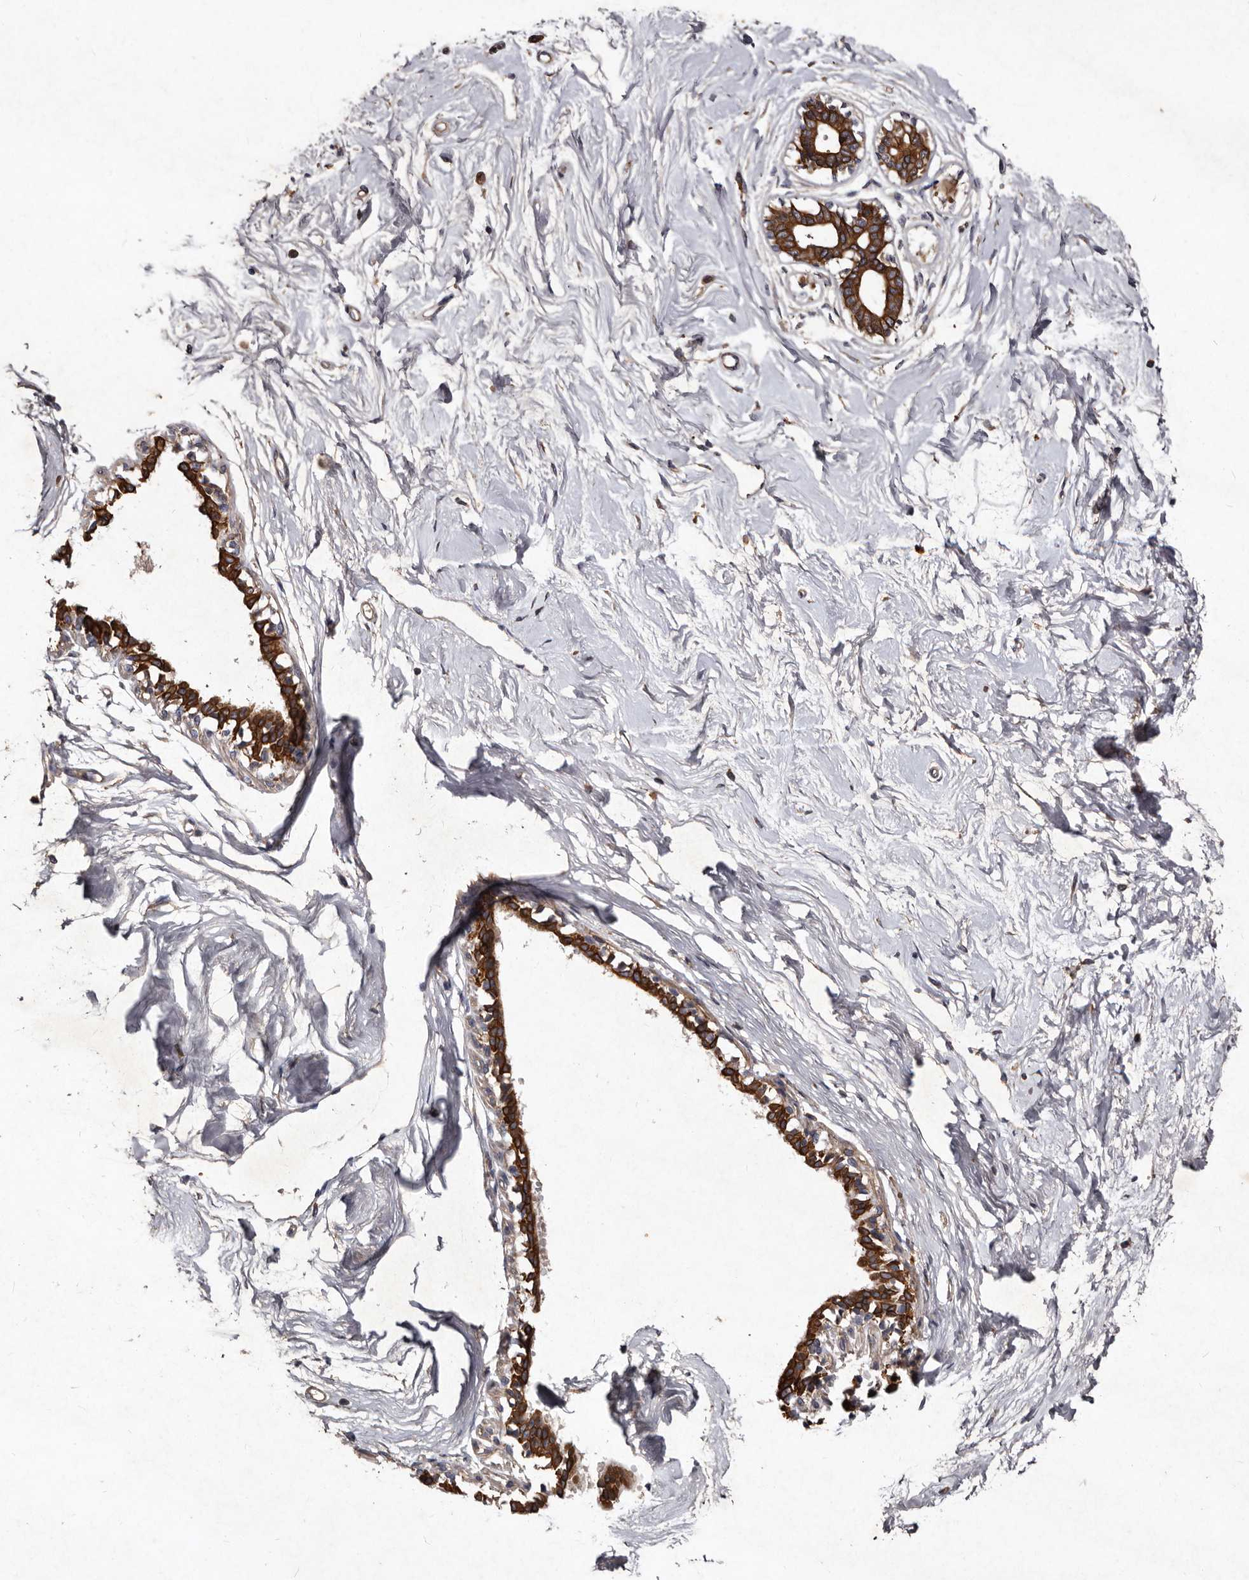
{"staining": {"intensity": "moderate", "quantity": ">75%", "location": "cytoplasmic/membranous"}, "tissue": "breast", "cell_type": "Adipocytes", "image_type": "normal", "snomed": [{"axis": "morphology", "description": "Normal tissue, NOS"}, {"axis": "topography", "description": "Breast"}], "caption": "Immunohistochemistry (IHC) (DAB (3,3'-diaminobenzidine)) staining of benign breast displays moderate cytoplasmic/membranous protein staining in about >75% of adipocytes. (DAB IHC with brightfield microscopy, high magnification).", "gene": "TFB1M", "patient": {"sex": "female", "age": 45}}